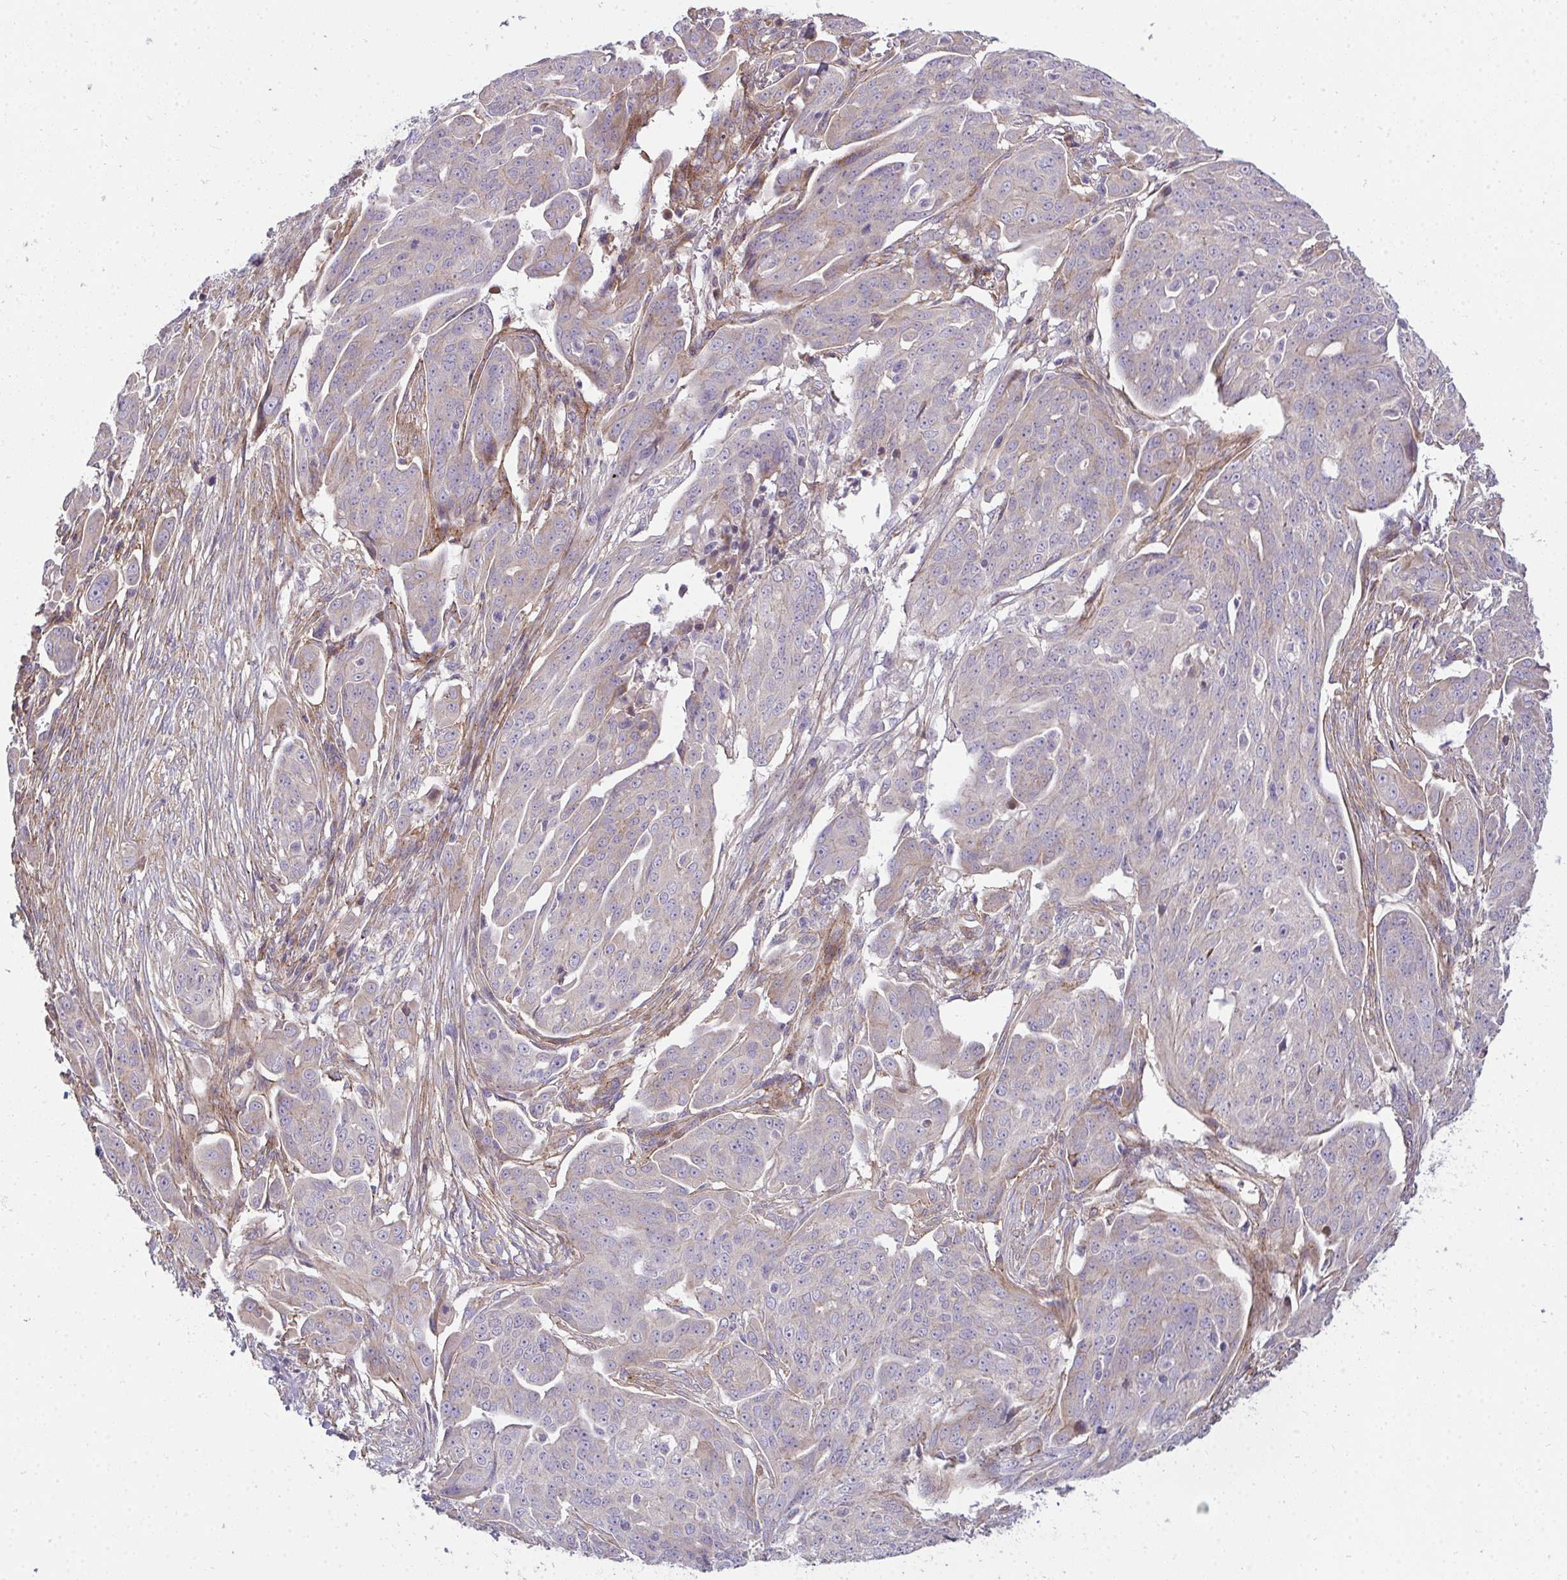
{"staining": {"intensity": "weak", "quantity": "<25%", "location": "cytoplasmic/membranous"}, "tissue": "ovarian cancer", "cell_type": "Tumor cells", "image_type": "cancer", "snomed": [{"axis": "morphology", "description": "Carcinoma, endometroid"}, {"axis": "topography", "description": "Ovary"}], "caption": "Immunohistochemistry (IHC) image of human endometroid carcinoma (ovarian) stained for a protein (brown), which reveals no positivity in tumor cells. The staining was performed using DAB (3,3'-diaminobenzidine) to visualize the protein expression in brown, while the nuclei were stained in blue with hematoxylin (Magnification: 20x).", "gene": "SH2D1B", "patient": {"sex": "female", "age": 70}}